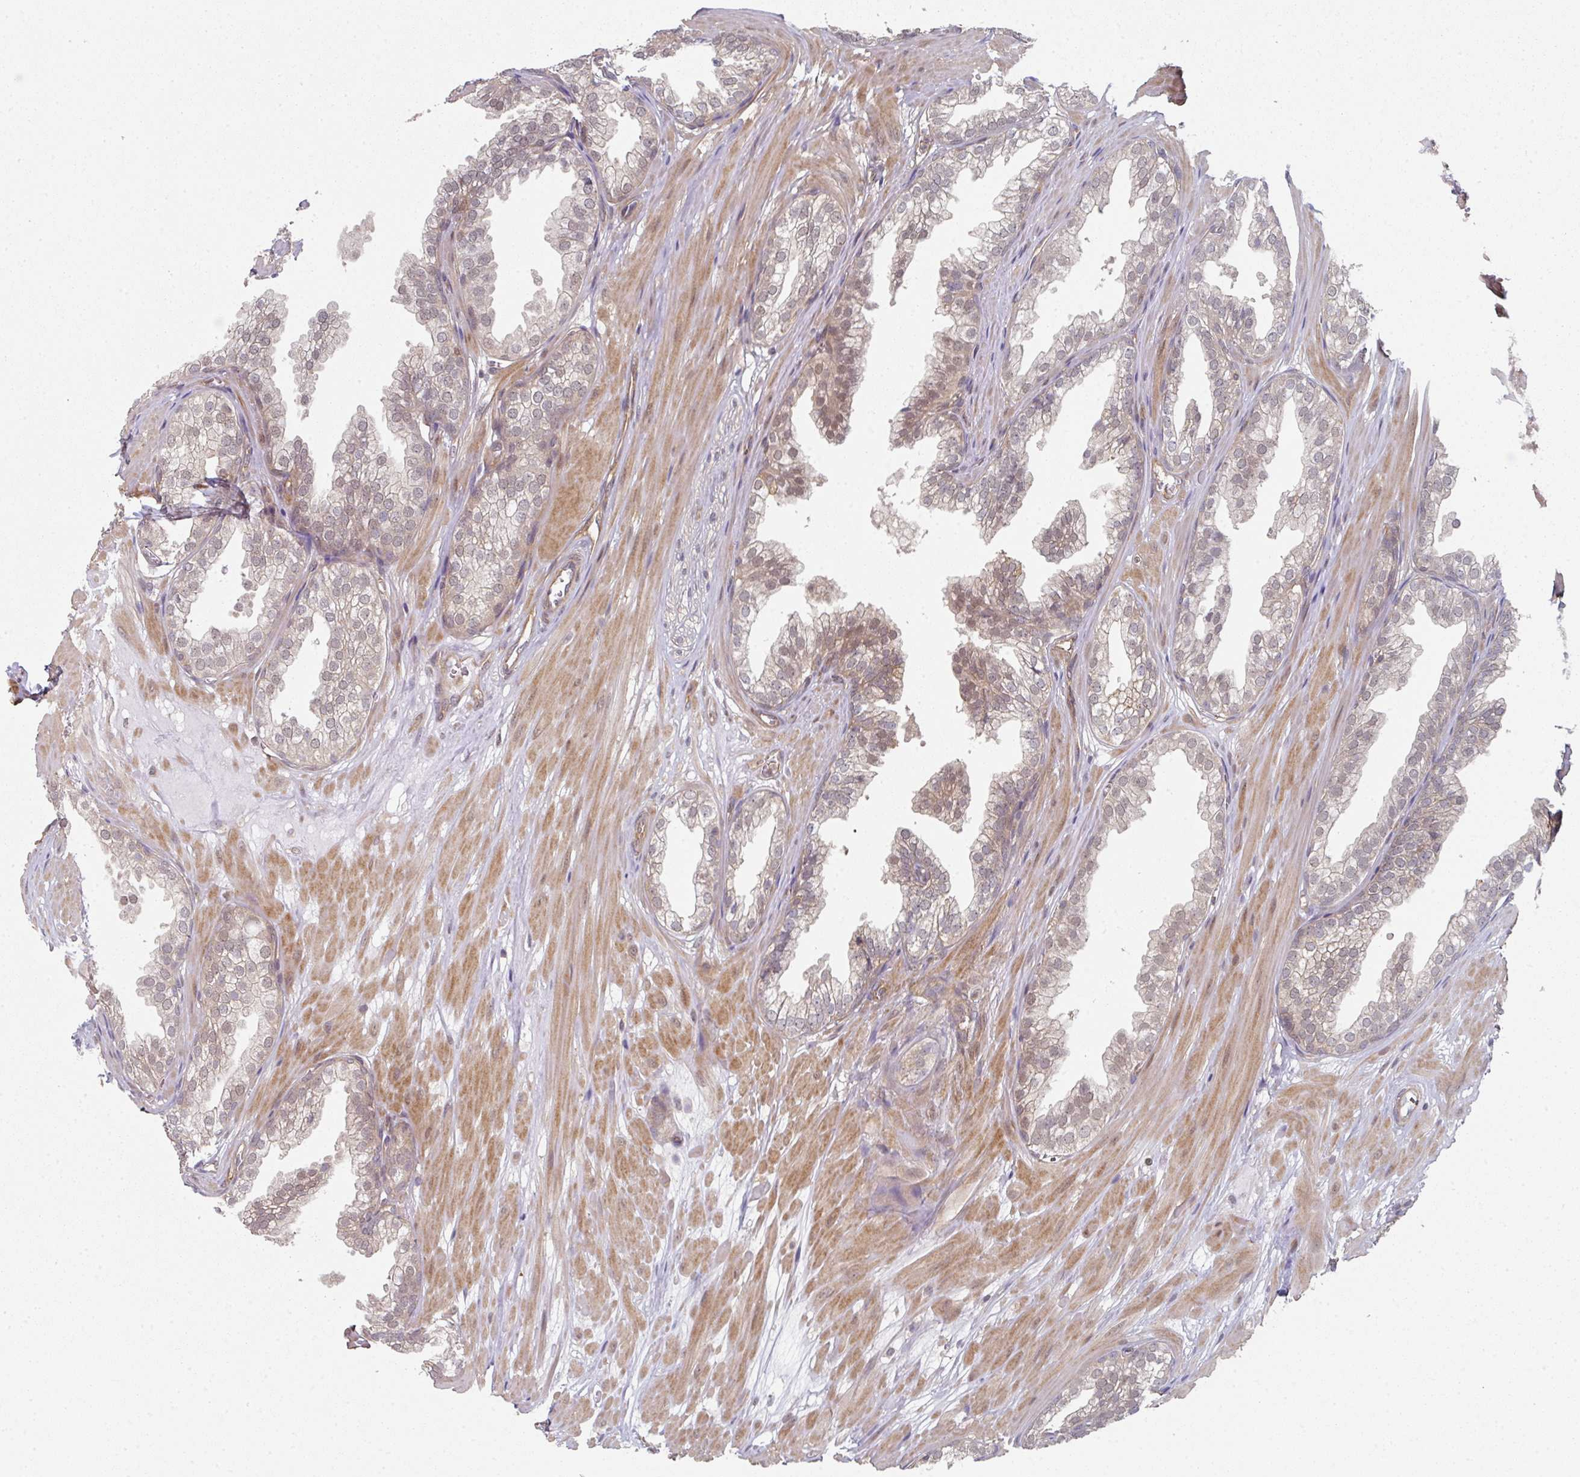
{"staining": {"intensity": "weak", "quantity": "<25%", "location": "cytoplasmic/membranous,nuclear"}, "tissue": "prostate", "cell_type": "Glandular cells", "image_type": "normal", "snomed": [{"axis": "morphology", "description": "Normal tissue, NOS"}, {"axis": "topography", "description": "Prostate"}, {"axis": "topography", "description": "Peripheral nerve tissue"}], "caption": "An immunohistochemistry micrograph of normal prostate is shown. There is no staining in glandular cells of prostate. The staining was performed using DAB to visualize the protein expression in brown, while the nuclei were stained in blue with hematoxylin (Magnification: 20x).", "gene": "PSME3IP1", "patient": {"sex": "male", "age": 55}}